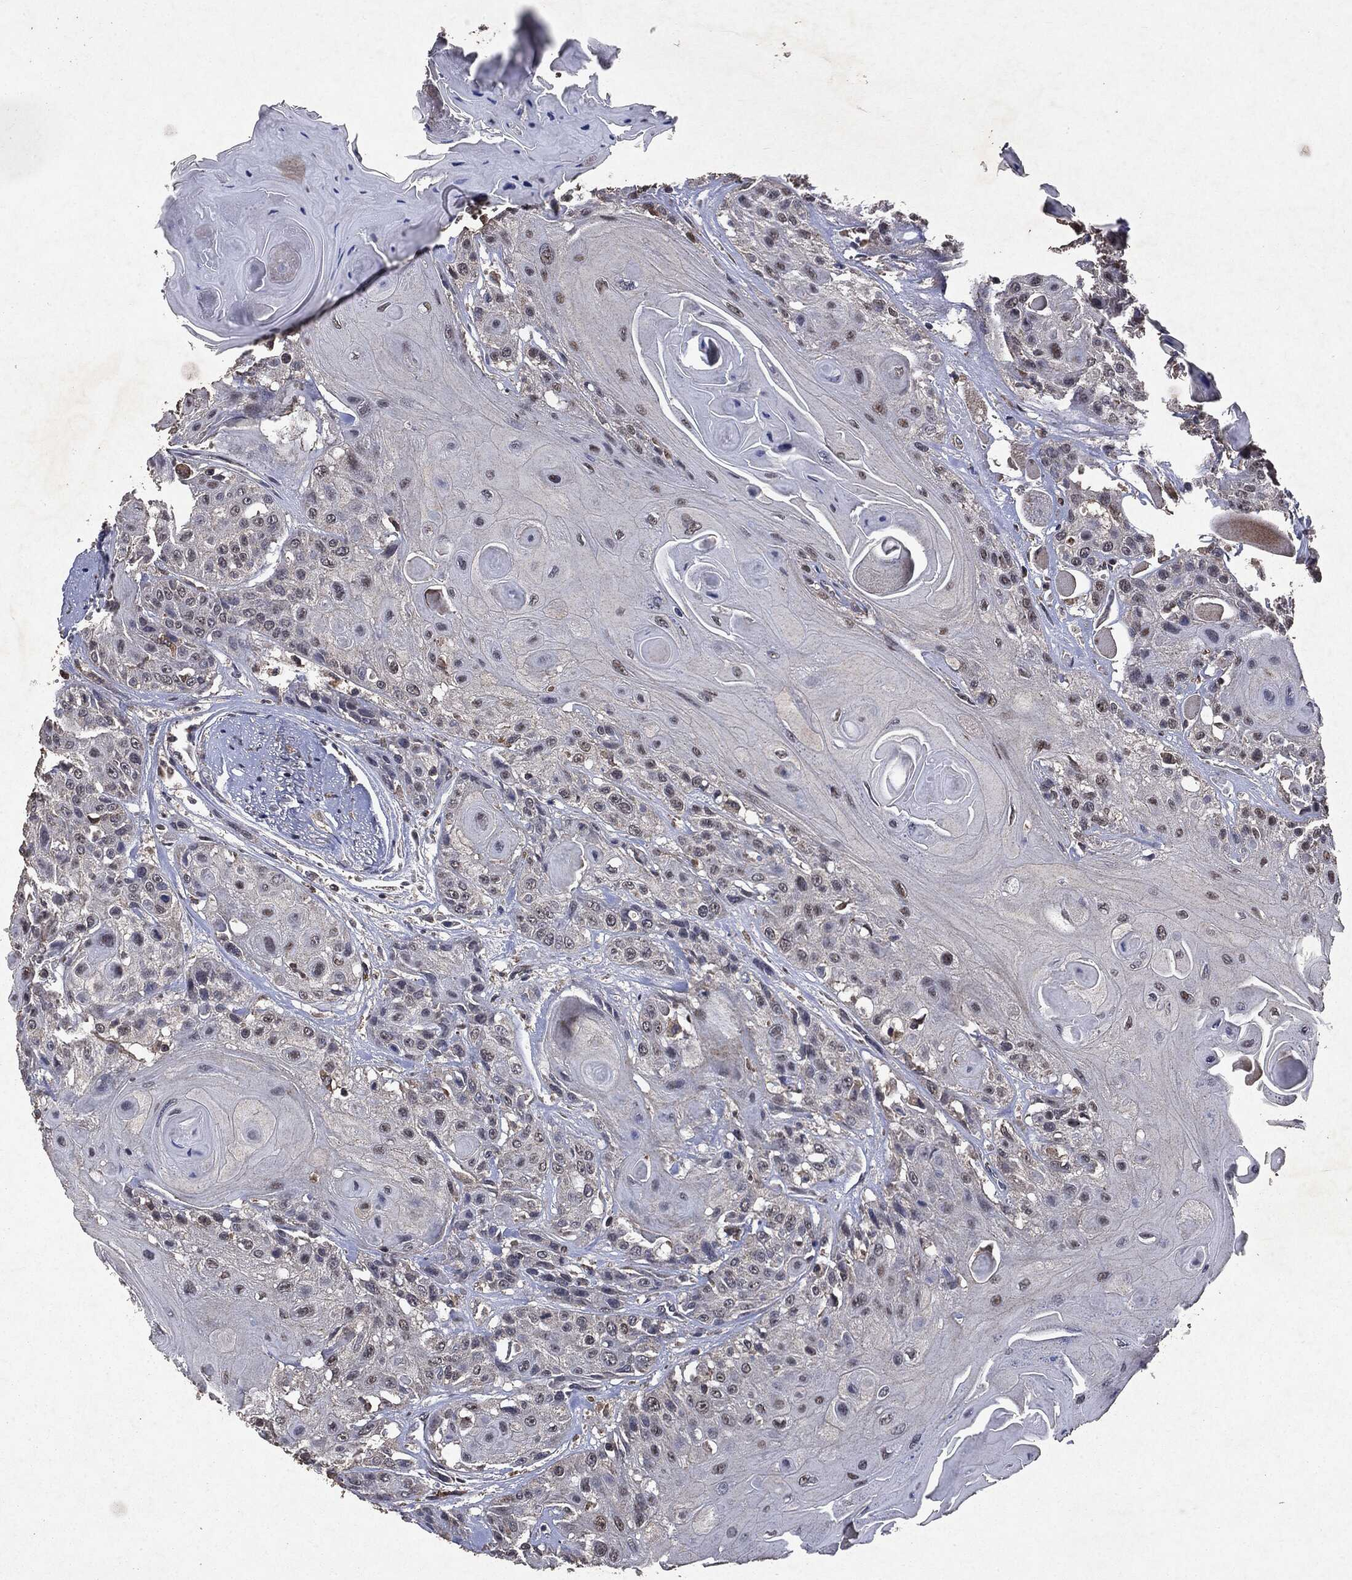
{"staining": {"intensity": "negative", "quantity": "none", "location": "none"}, "tissue": "head and neck cancer", "cell_type": "Tumor cells", "image_type": "cancer", "snomed": [{"axis": "morphology", "description": "Squamous cell carcinoma, NOS"}, {"axis": "topography", "description": "Head-Neck"}], "caption": "This is an immunohistochemistry micrograph of squamous cell carcinoma (head and neck). There is no staining in tumor cells.", "gene": "PTEN", "patient": {"sex": "female", "age": 59}}